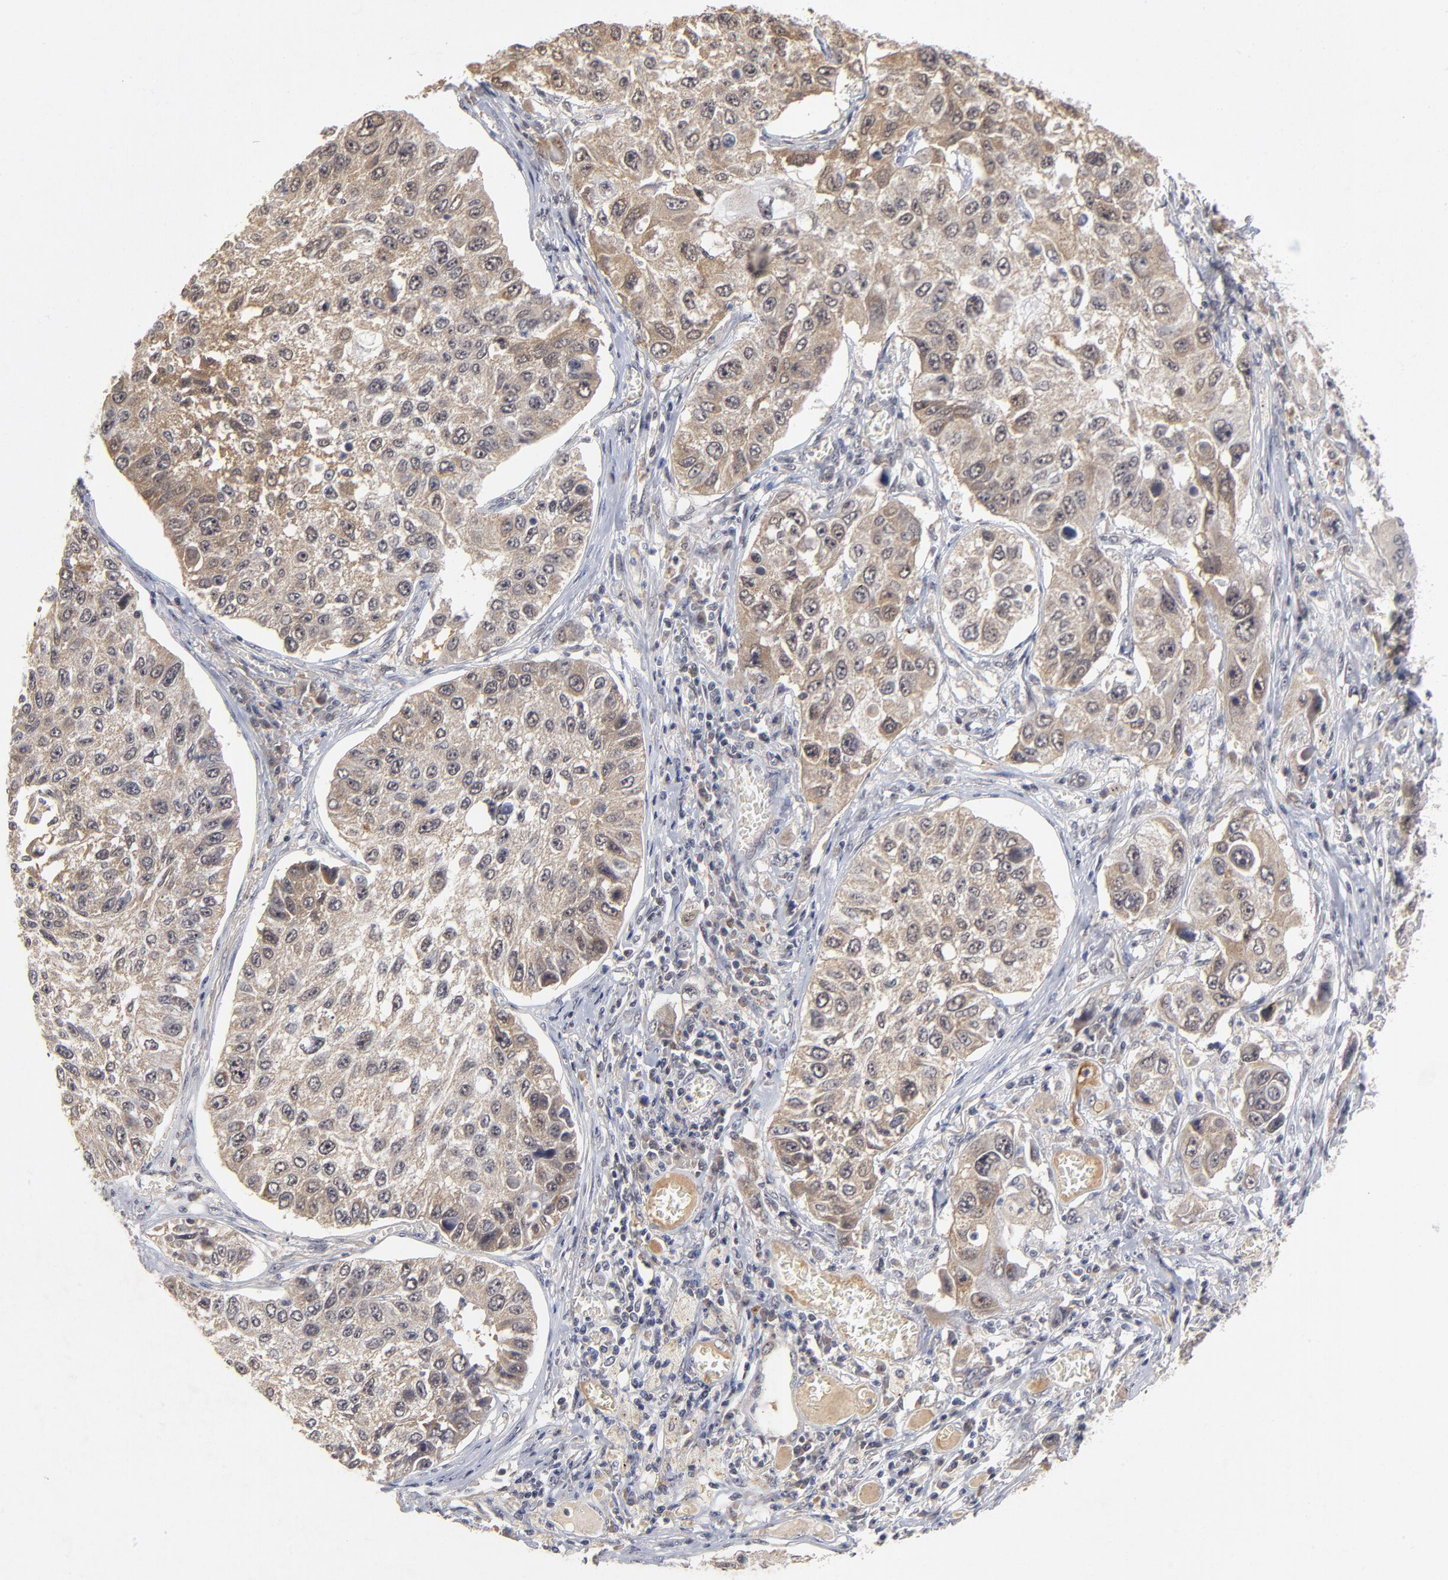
{"staining": {"intensity": "moderate", "quantity": ">75%", "location": "cytoplasmic/membranous"}, "tissue": "lung cancer", "cell_type": "Tumor cells", "image_type": "cancer", "snomed": [{"axis": "morphology", "description": "Squamous cell carcinoma, NOS"}, {"axis": "topography", "description": "Lung"}], "caption": "Brown immunohistochemical staining in human lung cancer reveals moderate cytoplasmic/membranous positivity in approximately >75% of tumor cells.", "gene": "WSB1", "patient": {"sex": "male", "age": 71}}